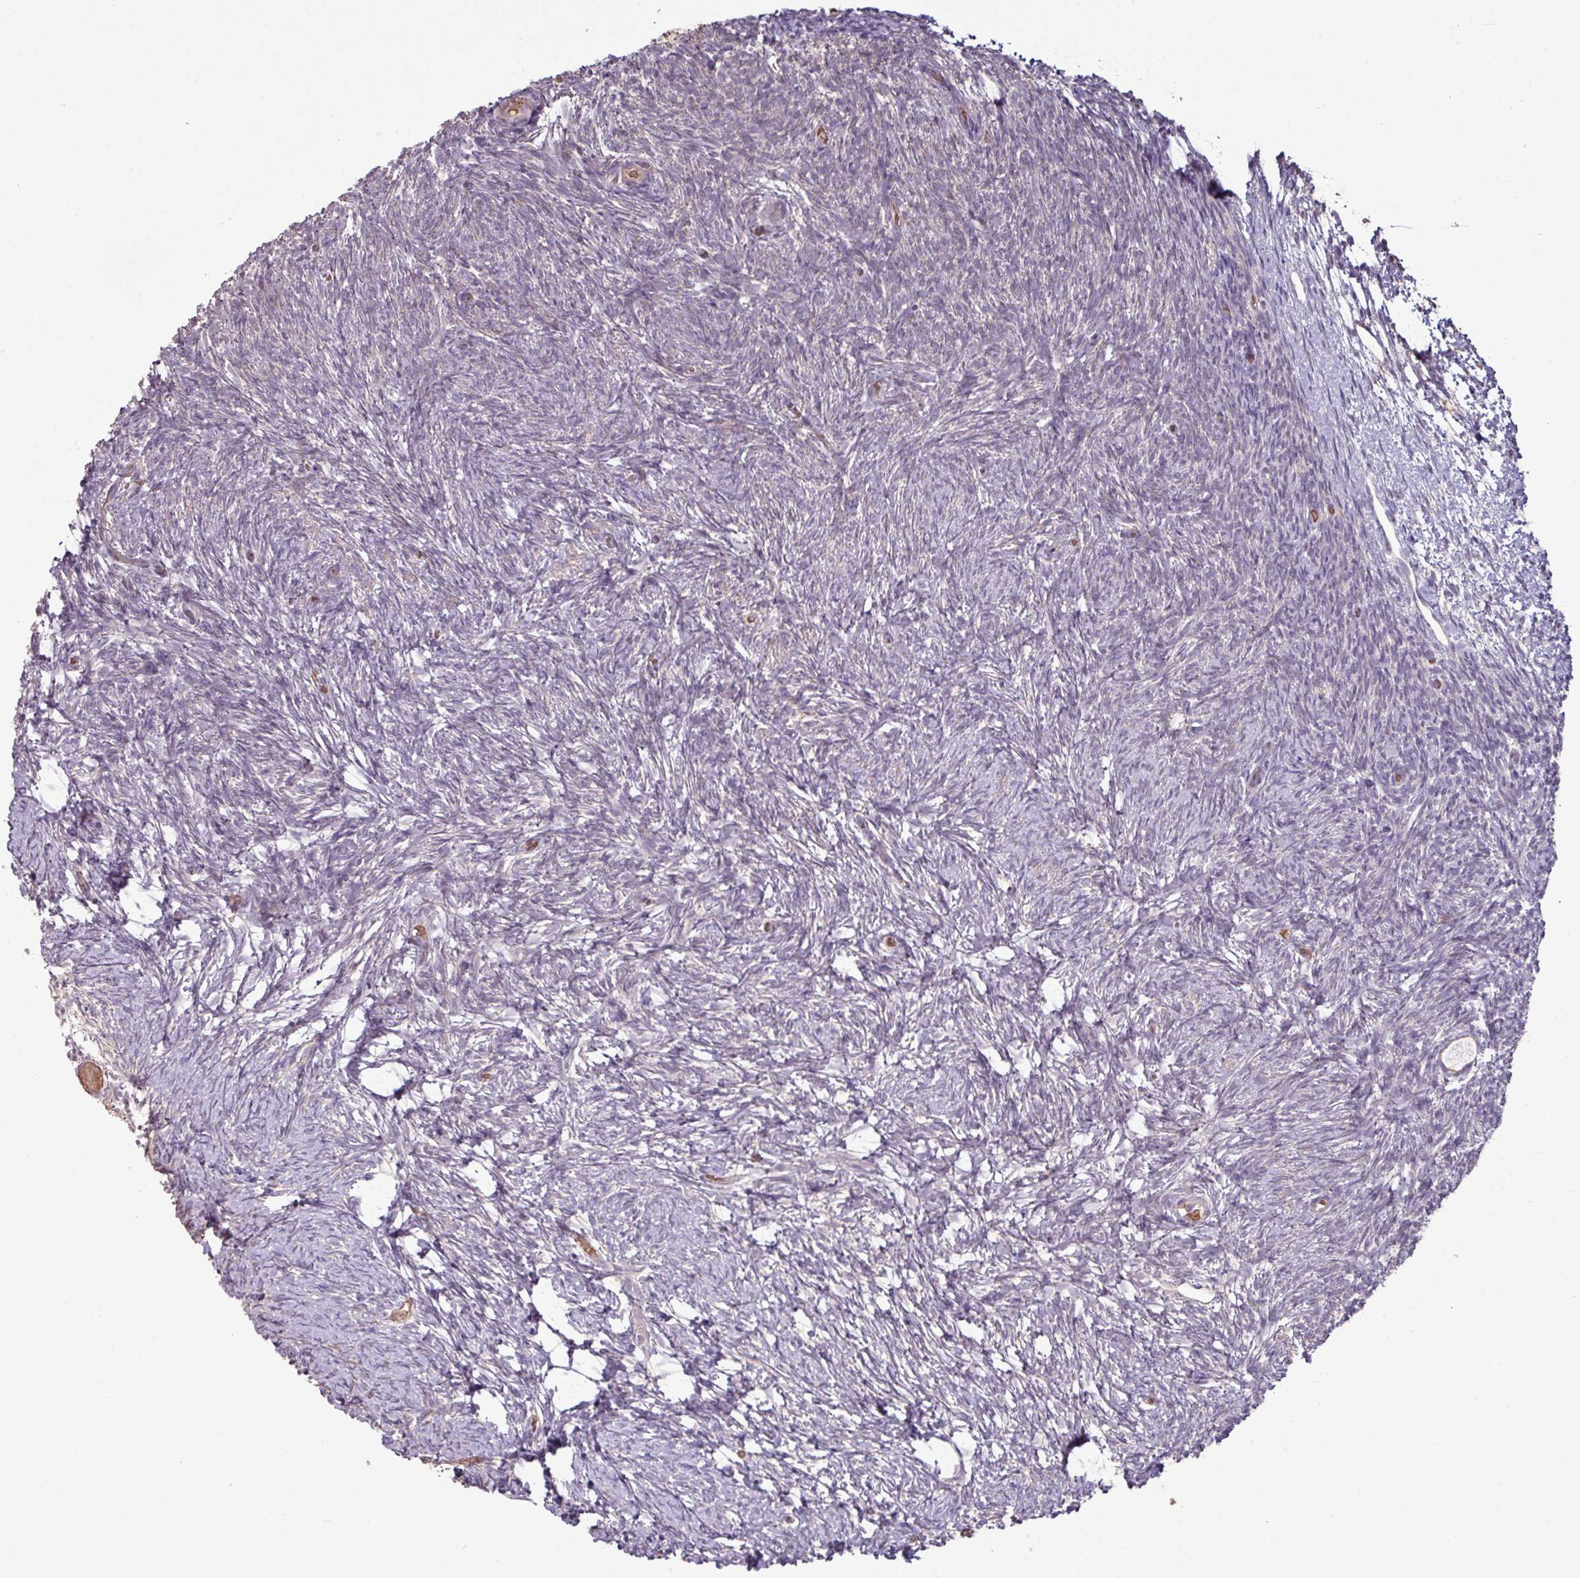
{"staining": {"intensity": "weak", "quantity": "25%-75%", "location": "cytoplasmic/membranous"}, "tissue": "ovary", "cell_type": "Ovarian stroma cells", "image_type": "normal", "snomed": [{"axis": "morphology", "description": "Normal tissue, NOS"}, {"axis": "topography", "description": "Ovary"}], "caption": "Human ovary stained for a protein (brown) displays weak cytoplasmic/membranous positive expression in about 25%-75% of ovarian stroma cells.", "gene": "NHSL2", "patient": {"sex": "female", "age": 39}}